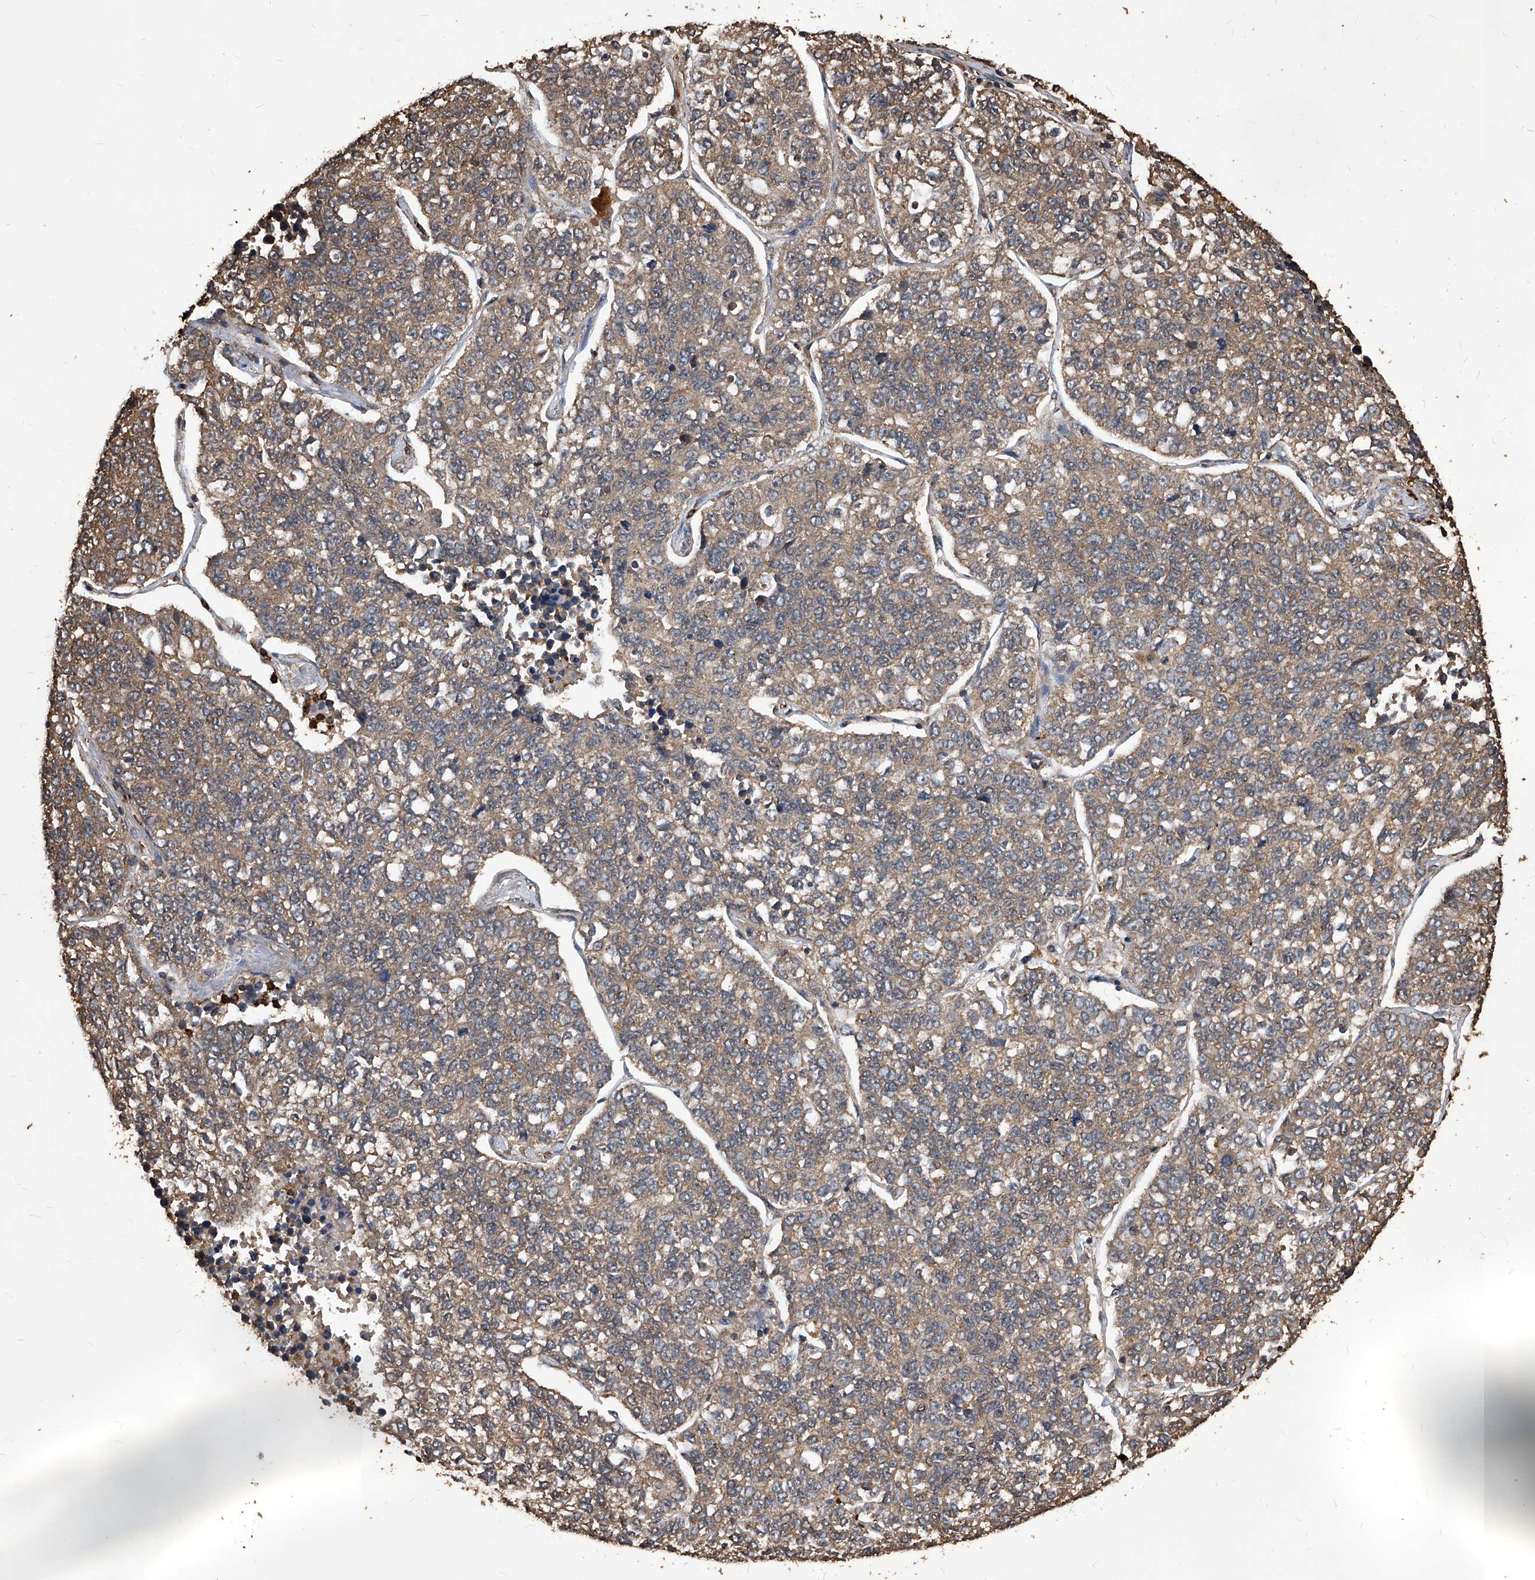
{"staining": {"intensity": "weak", "quantity": ">75%", "location": "cytoplasmic/membranous"}, "tissue": "lung cancer", "cell_type": "Tumor cells", "image_type": "cancer", "snomed": [{"axis": "morphology", "description": "Adenocarcinoma, NOS"}, {"axis": "topography", "description": "Lung"}], "caption": "High-power microscopy captured an IHC histopathology image of lung cancer (adenocarcinoma), revealing weak cytoplasmic/membranous expression in approximately >75% of tumor cells.", "gene": "UCP2", "patient": {"sex": "male", "age": 49}}